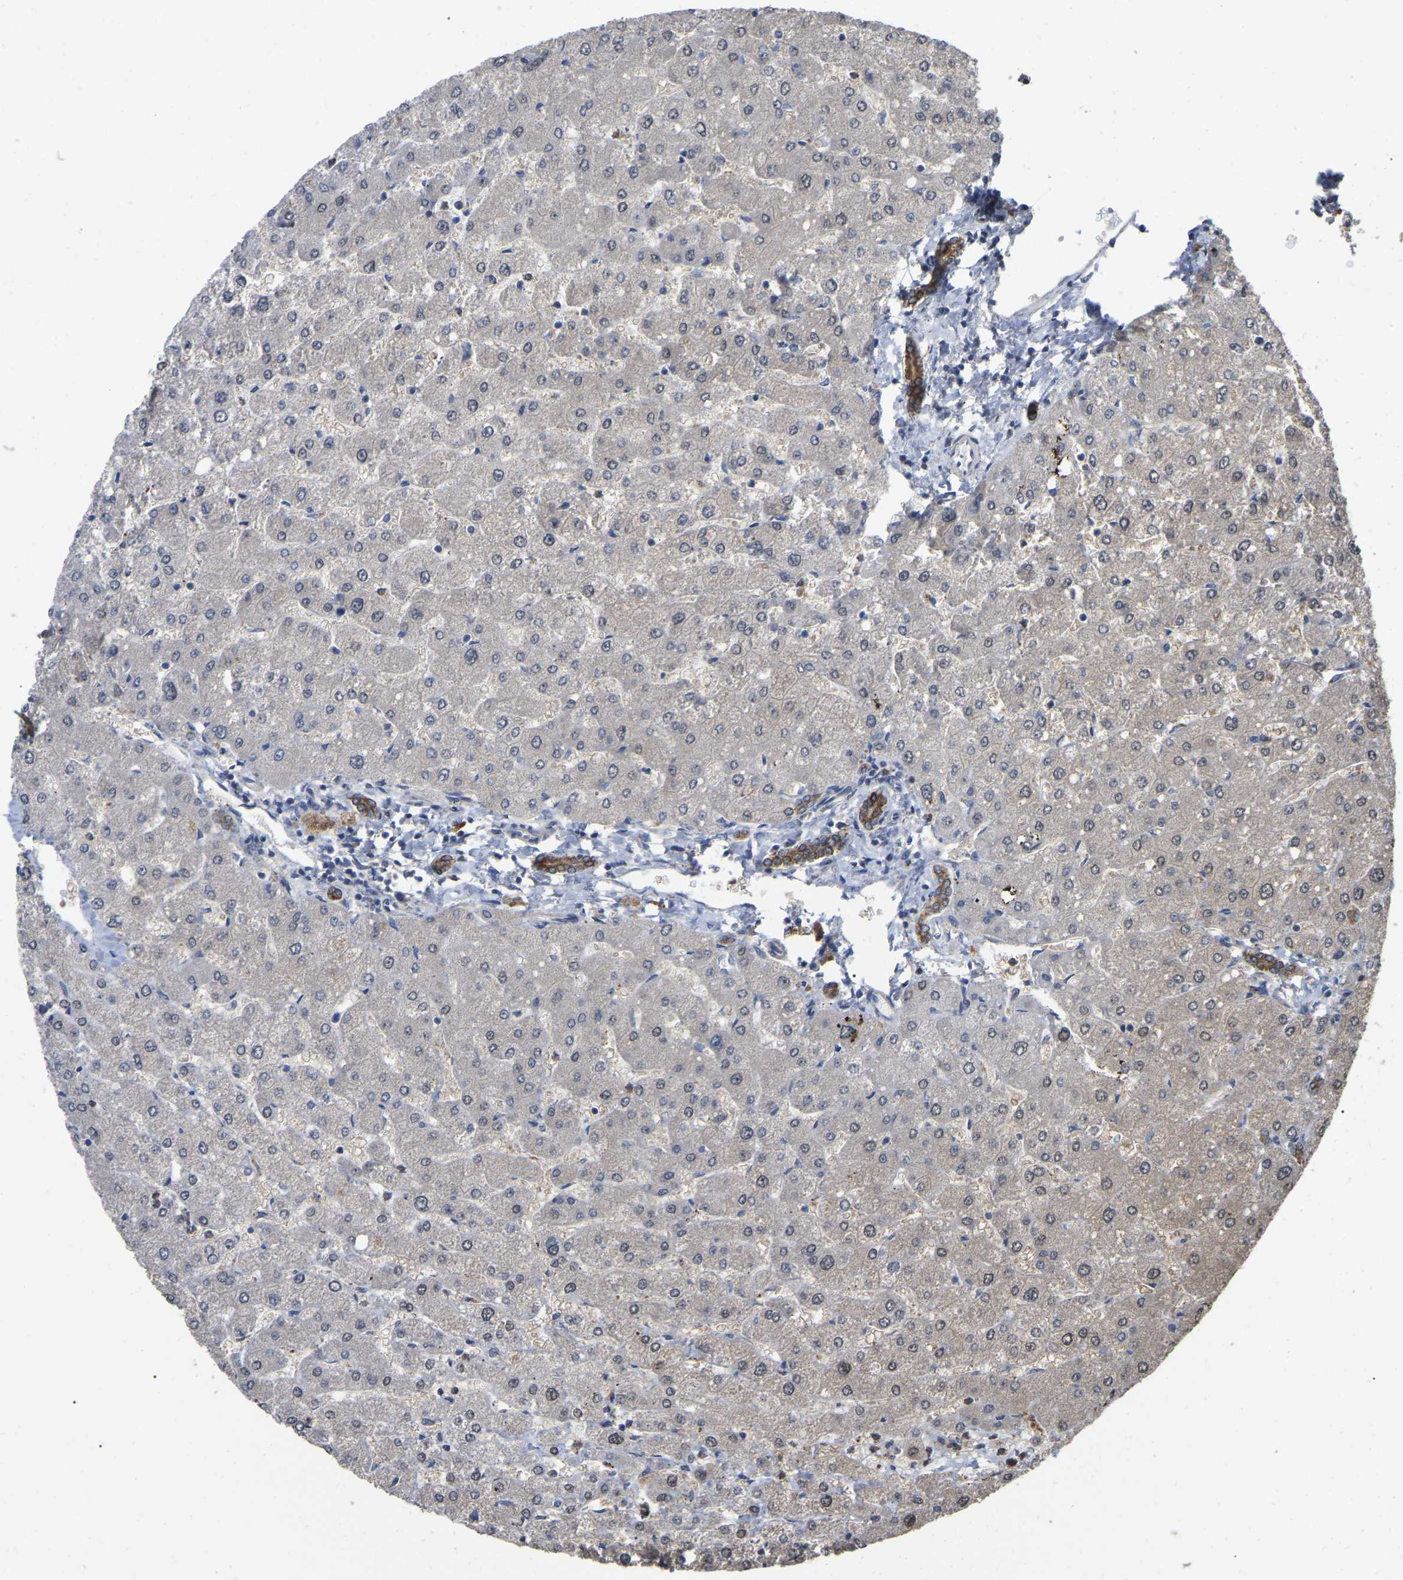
{"staining": {"intensity": "moderate", "quantity": ">75%", "location": "cytoplasmic/membranous"}, "tissue": "liver", "cell_type": "Cholangiocytes", "image_type": "normal", "snomed": [{"axis": "morphology", "description": "Normal tissue, NOS"}, {"axis": "topography", "description": "Liver"}], "caption": "Protein expression analysis of normal liver displays moderate cytoplasmic/membranous staining in approximately >75% of cholangiocytes.", "gene": "FAM219A", "patient": {"sex": "male", "age": 55}}